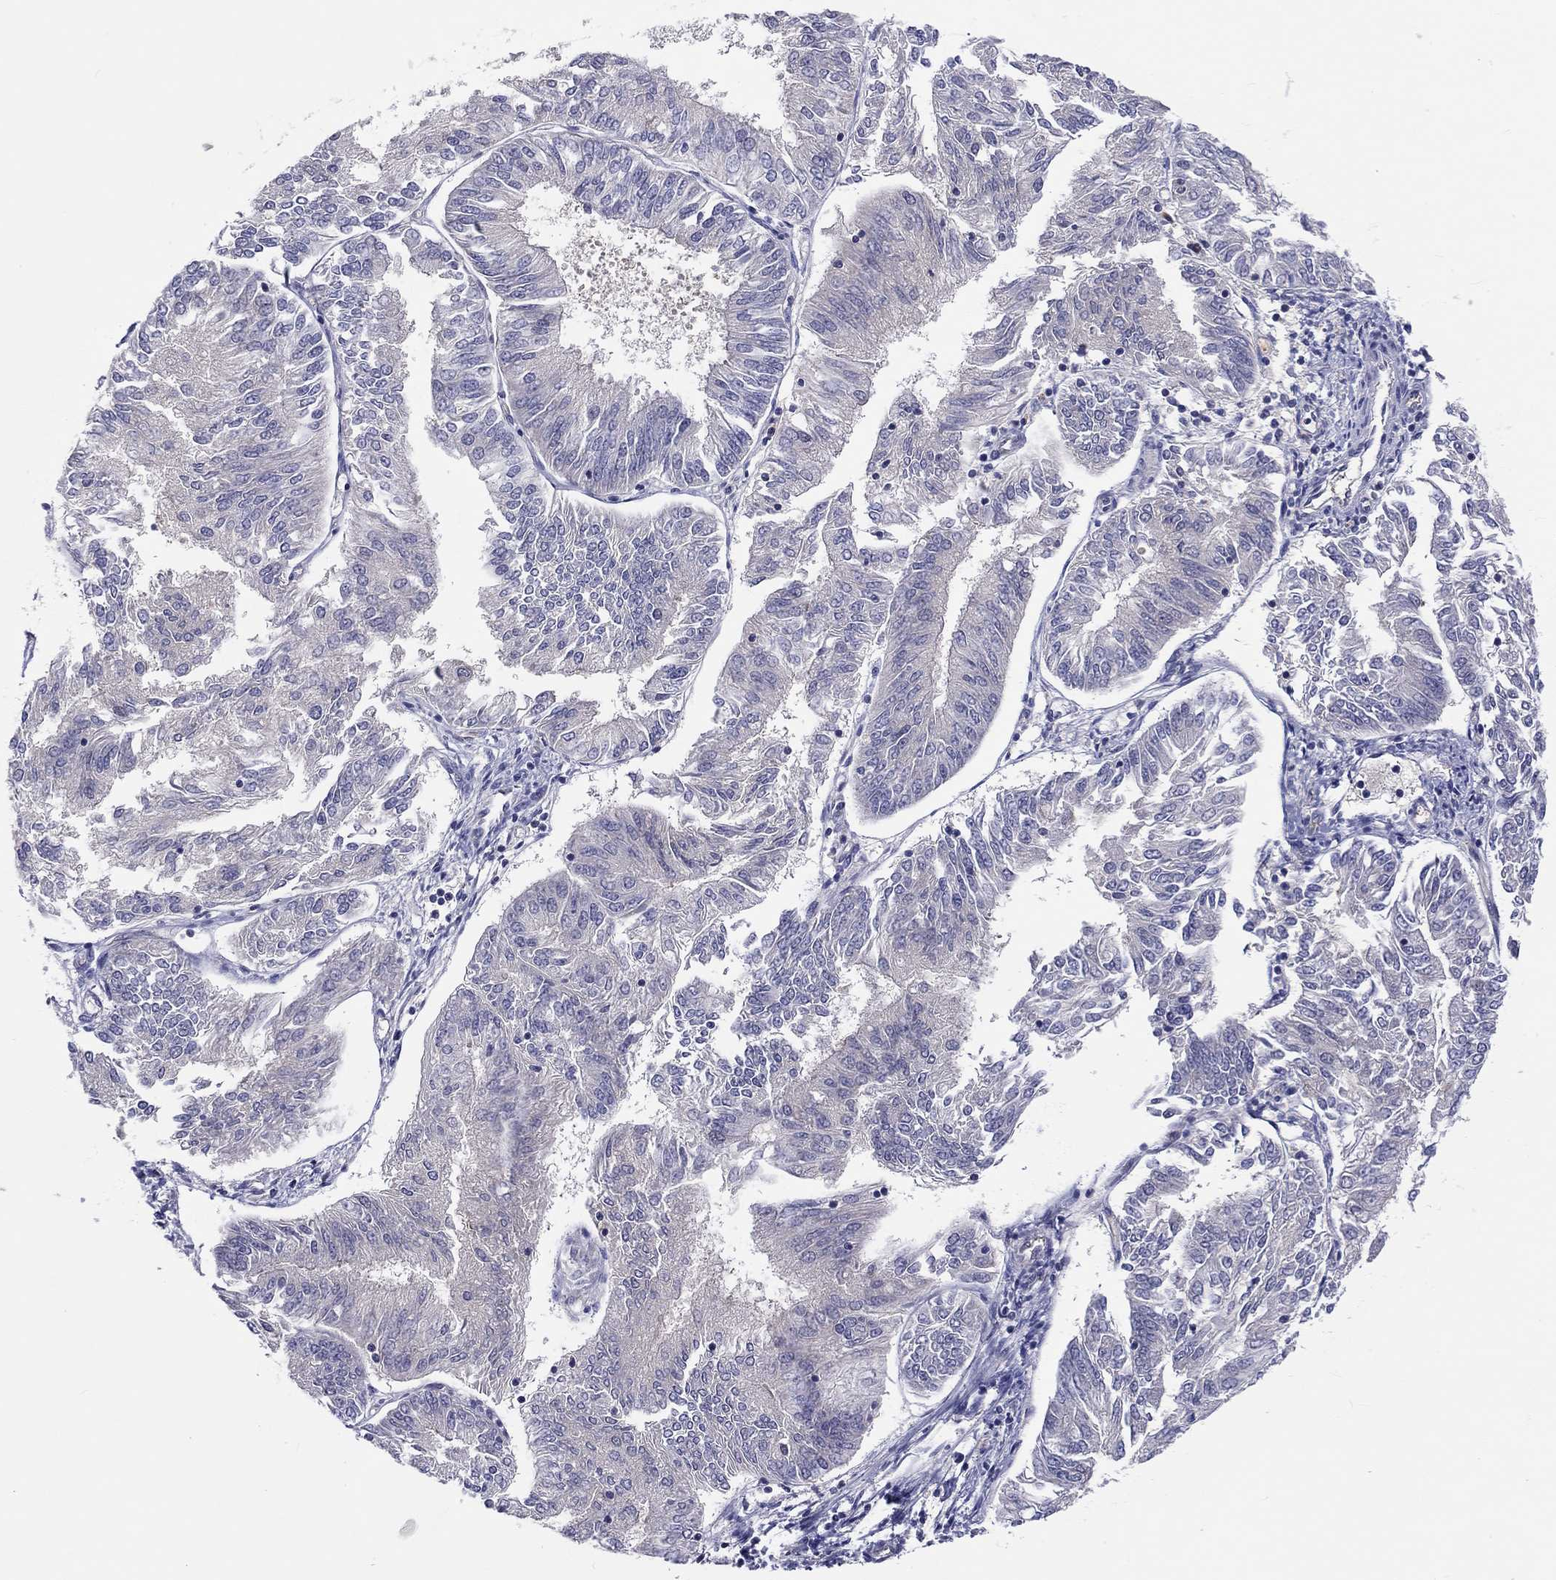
{"staining": {"intensity": "negative", "quantity": "none", "location": "none"}, "tissue": "endometrial cancer", "cell_type": "Tumor cells", "image_type": "cancer", "snomed": [{"axis": "morphology", "description": "Adenocarcinoma, NOS"}, {"axis": "topography", "description": "Endometrium"}], "caption": "High power microscopy histopathology image of an IHC photomicrograph of endometrial cancer (adenocarcinoma), revealing no significant staining in tumor cells.", "gene": "ABCG4", "patient": {"sex": "female", "age": 58}}